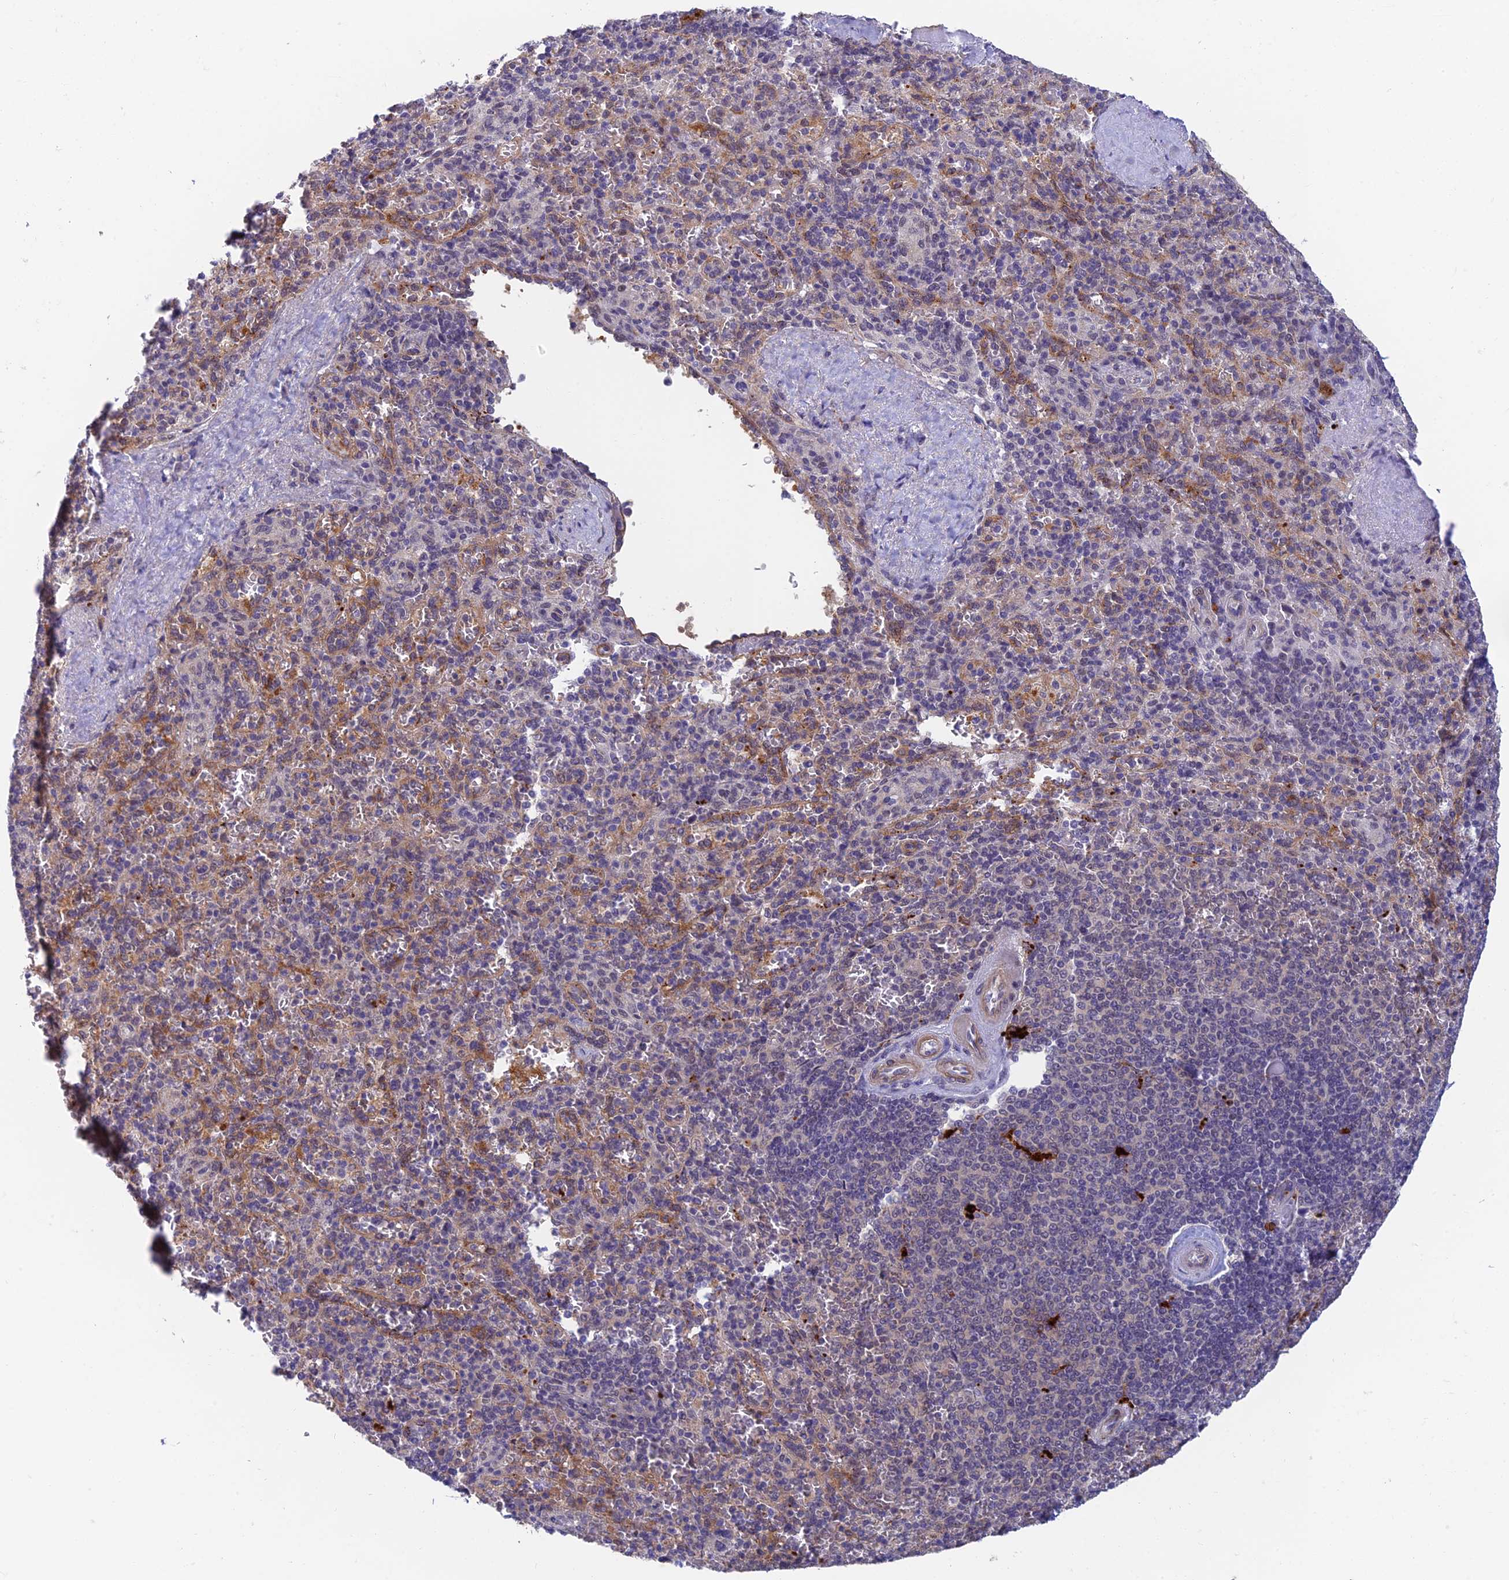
{"staining": {"intensity": "negative", "quantity": "none", "location": "none"}, "tissue": "spleen", "cell_type": "Cells in red pulp", "image_type": "normal", "snomed": [{"axis": "morphology", "description": "Normal tissue, NOS"}, {"axis": "topography", "description": "Spleen"}], "caption": "An immunohistochemistry (IHC) micrograph of normal spleen is shown. There is no staining in cells in red pulp of spleen.", "gene": "NSMCE1", "patient": {"sex": "male", "age": 82}}